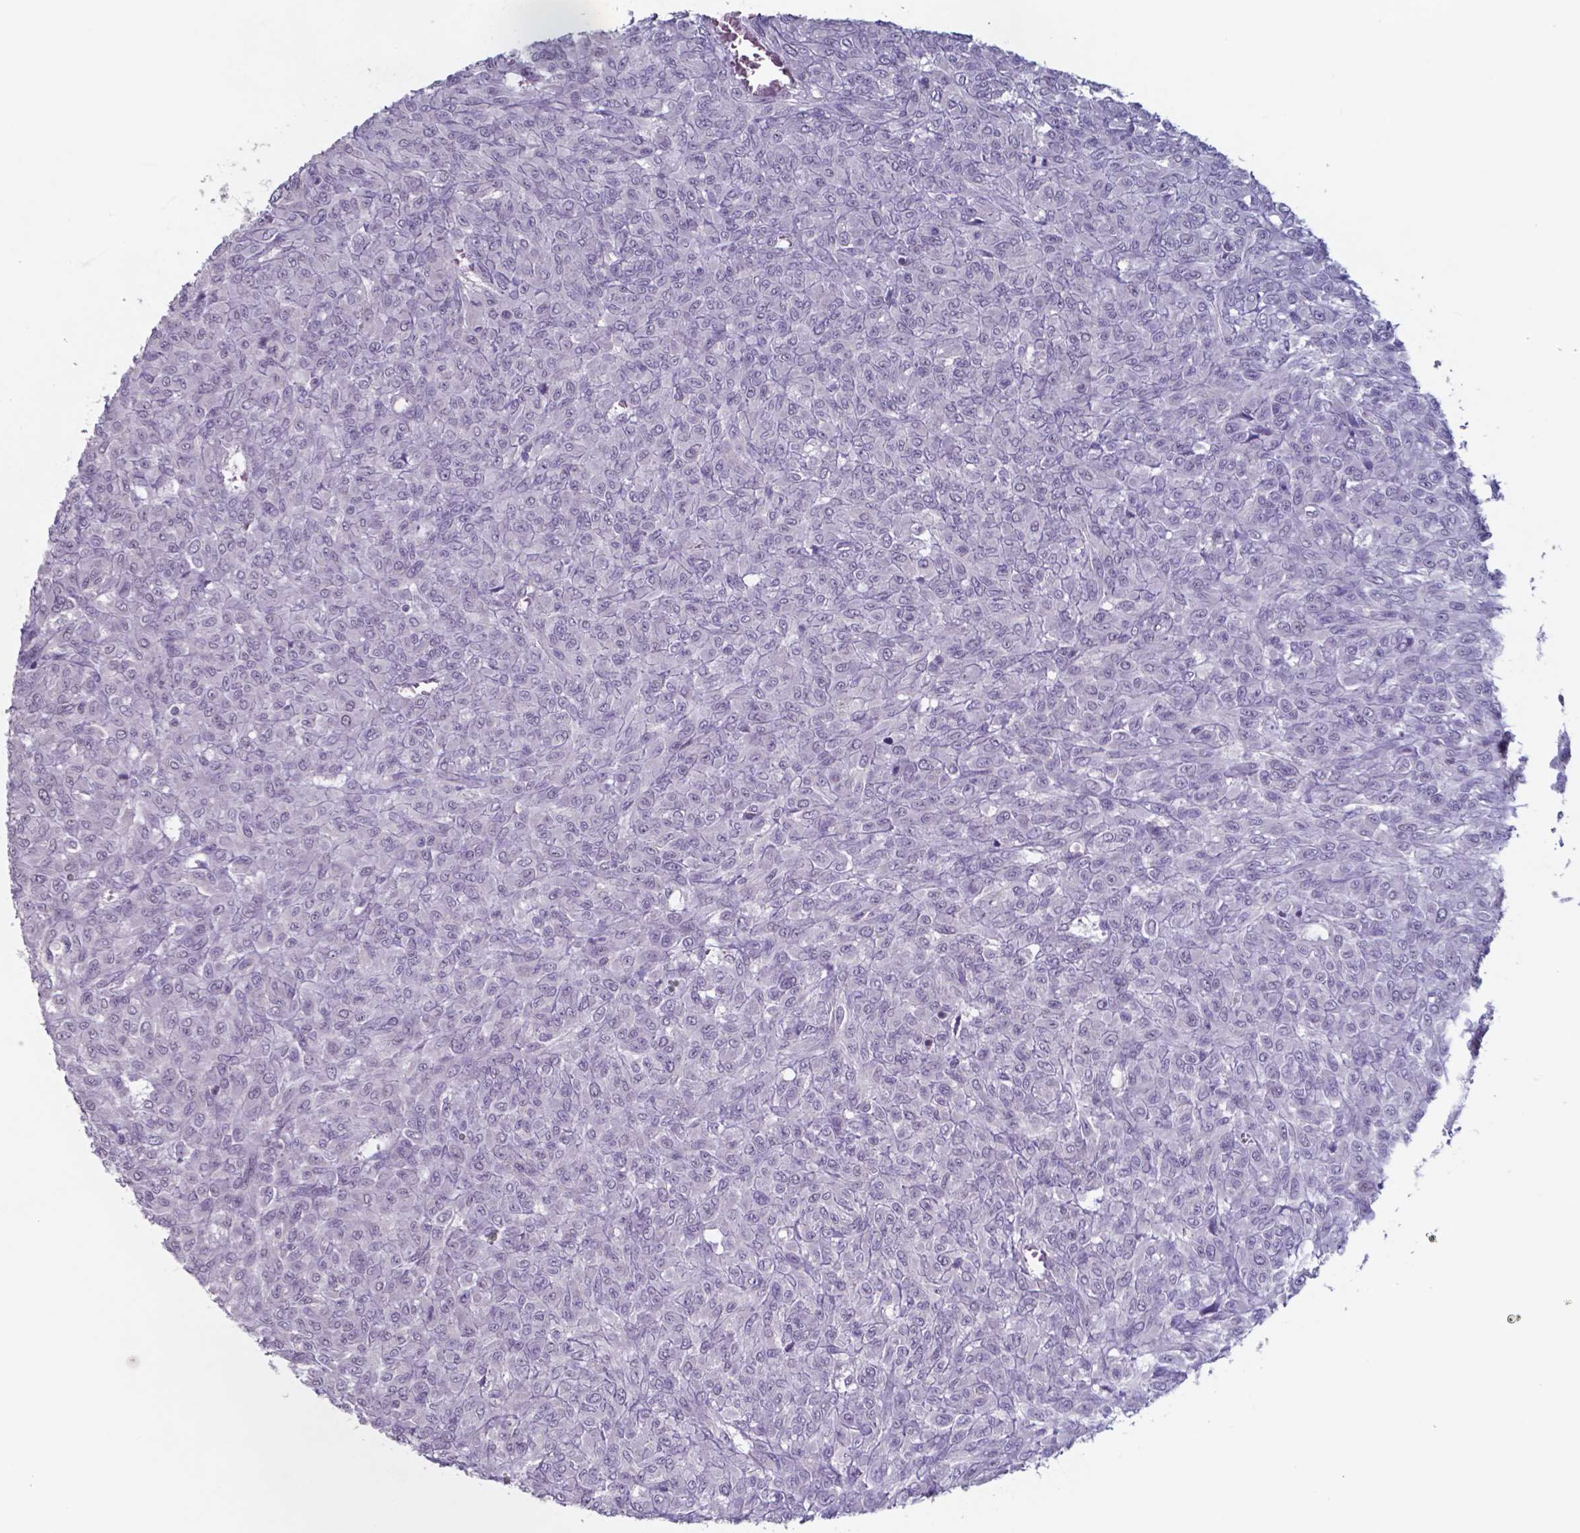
{"staining": {"intensity": "negative", "quantity": "none", "location": "none"}, "tissue": "renal cancer", "cell_type": "Tumor cells", "image_type": "cancer", "snomed": [{"axis": "morphology", "description": "Adenocarcinoma, NOS"}, {"axis": "topography", "description": "Kidney"}], "caption": "The histopathology image shows no staining of tumor cells in renal cancer.", "gene": "TDP2", "patient": {"sex": "male", "age": 58}}